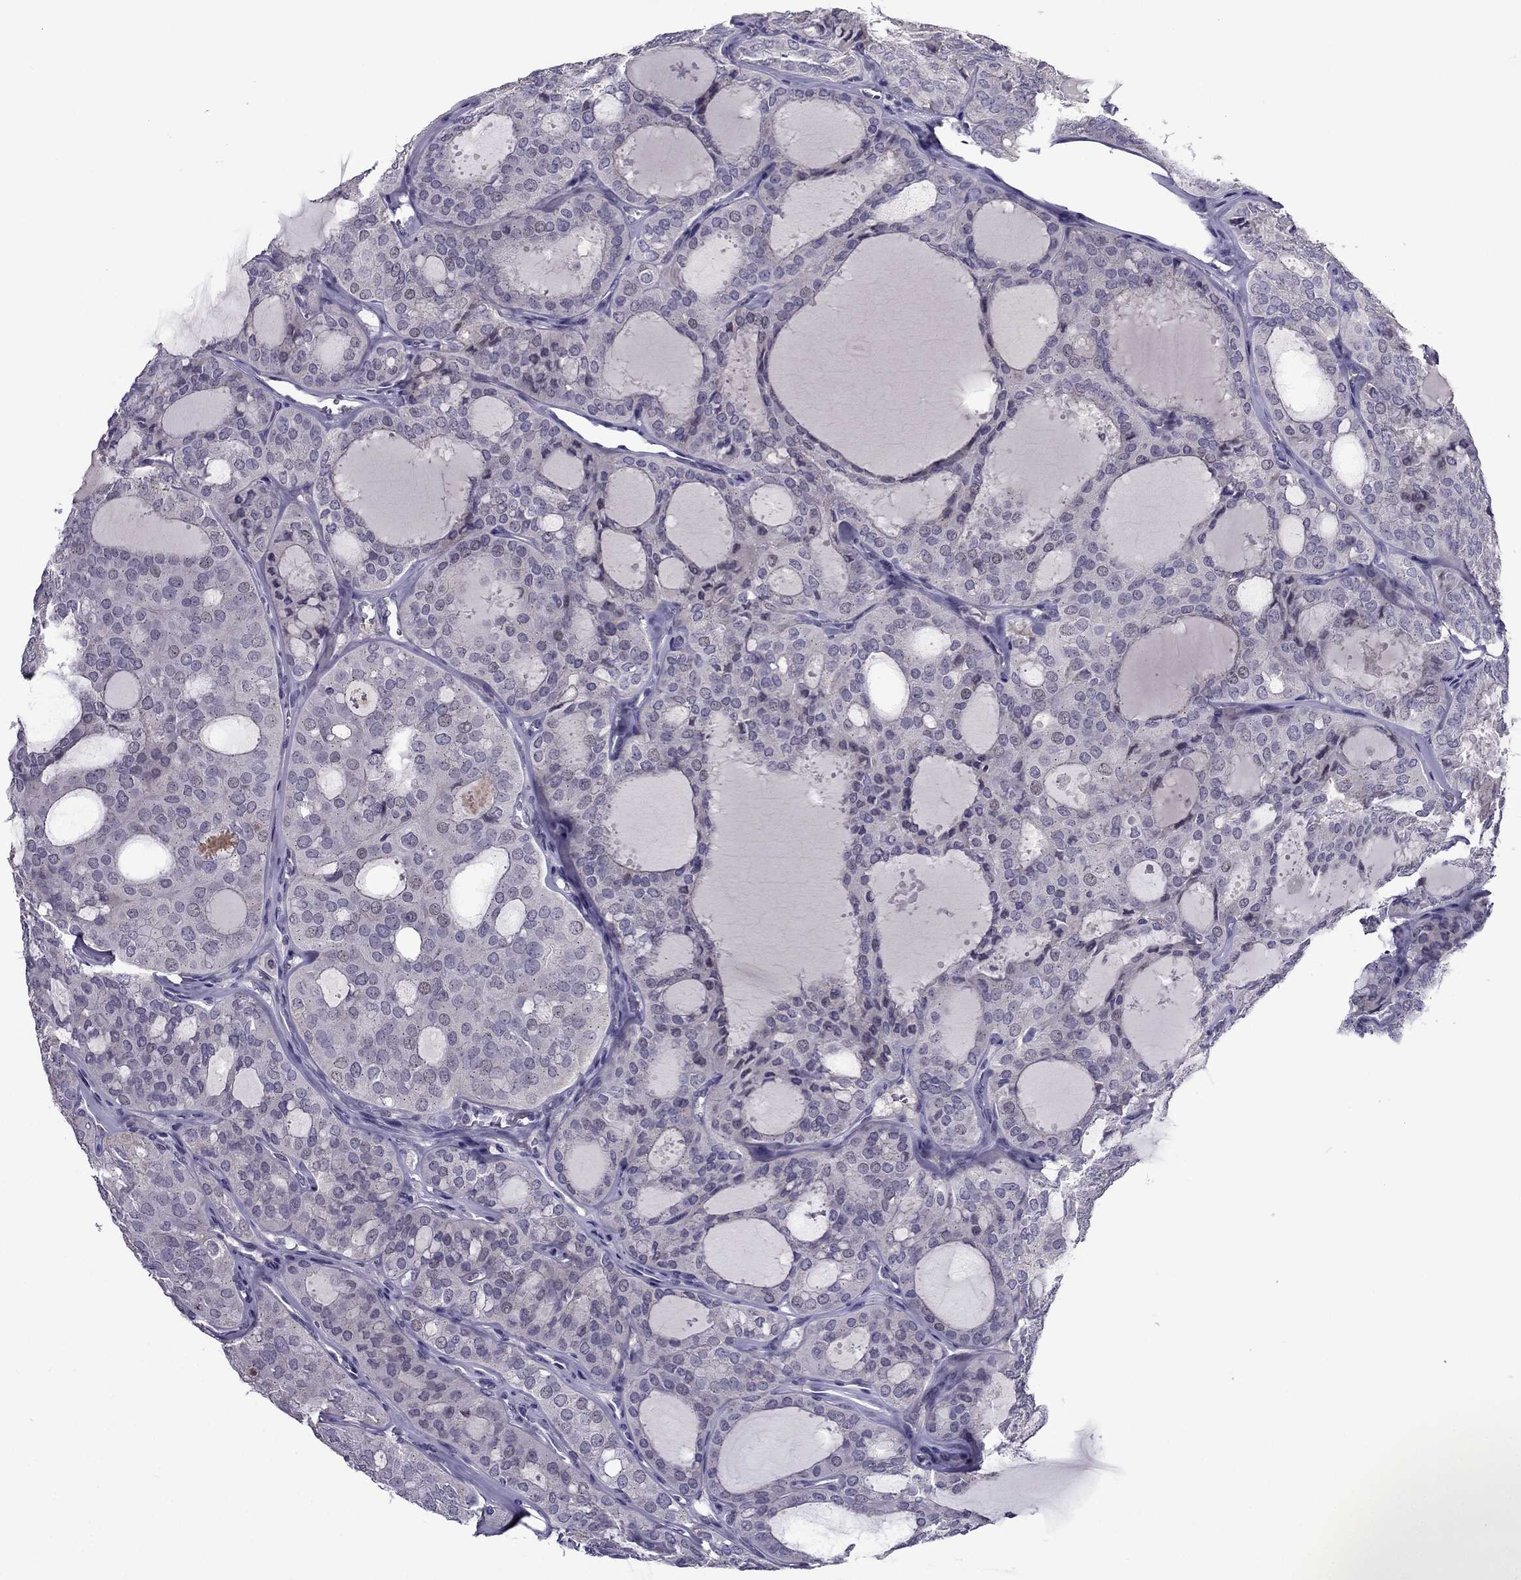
{"staining": {"intensity": "negative", "quantity": "none", "location": "none"}, "tissue": "thyroid cancer", "cell_type": "Tumor cells", "image_type": "cancer", "snomed": [{"axis": "morphology", "description": "Follicular adenoma carcinoma, NOS"}, {"axis": "topography", "description": "Thyroid gland"}], "caption": "Tumor cells are negative for protein expression in human thyroid cancer (follicular adenoma carcinoma).", "gene": "MYBPH", "patient": {"sex": "male", "age": 75}}